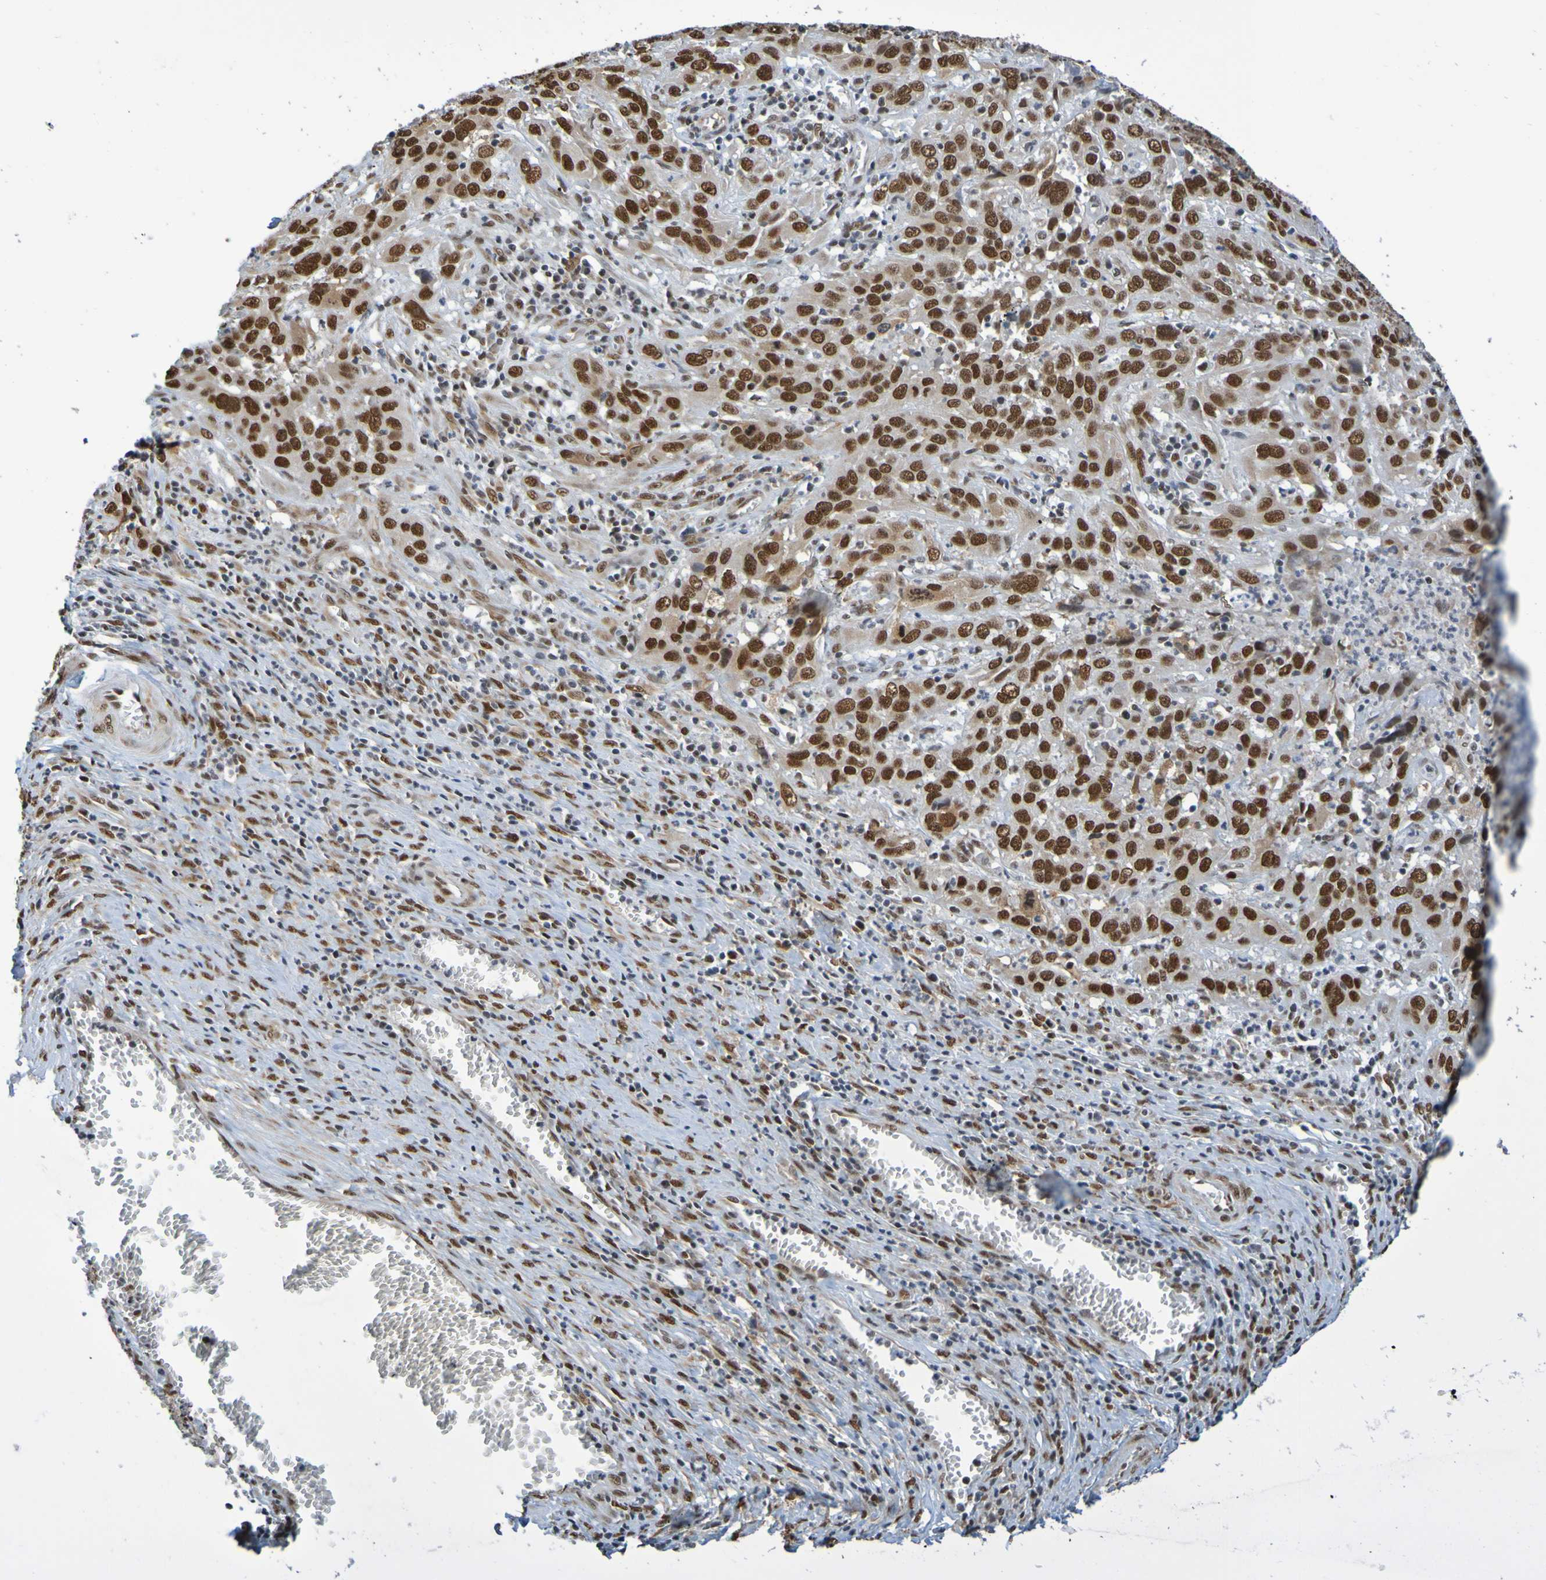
{"staining": {"intensity": "strong", "quantity": ">75%", "location": "nuclear"}, "tissue": "cervical cancer", "cell_type": "Tumor cells", "image_type": "cancer", "snomed": [{"axis": "morphology", "description": "Squamous cell carcinoma, NOS"}, {"axis": "topography", "description": "Cervix"}], "caption": "High-power microscopy captured an IHC photomicrograph of cervical squamous cell carcinoma, revealing strong nuclear positivity in approximately >75% of tumor cells.", "gene": "HDAC2", "patient": {"sex": "female", "age": 32}}